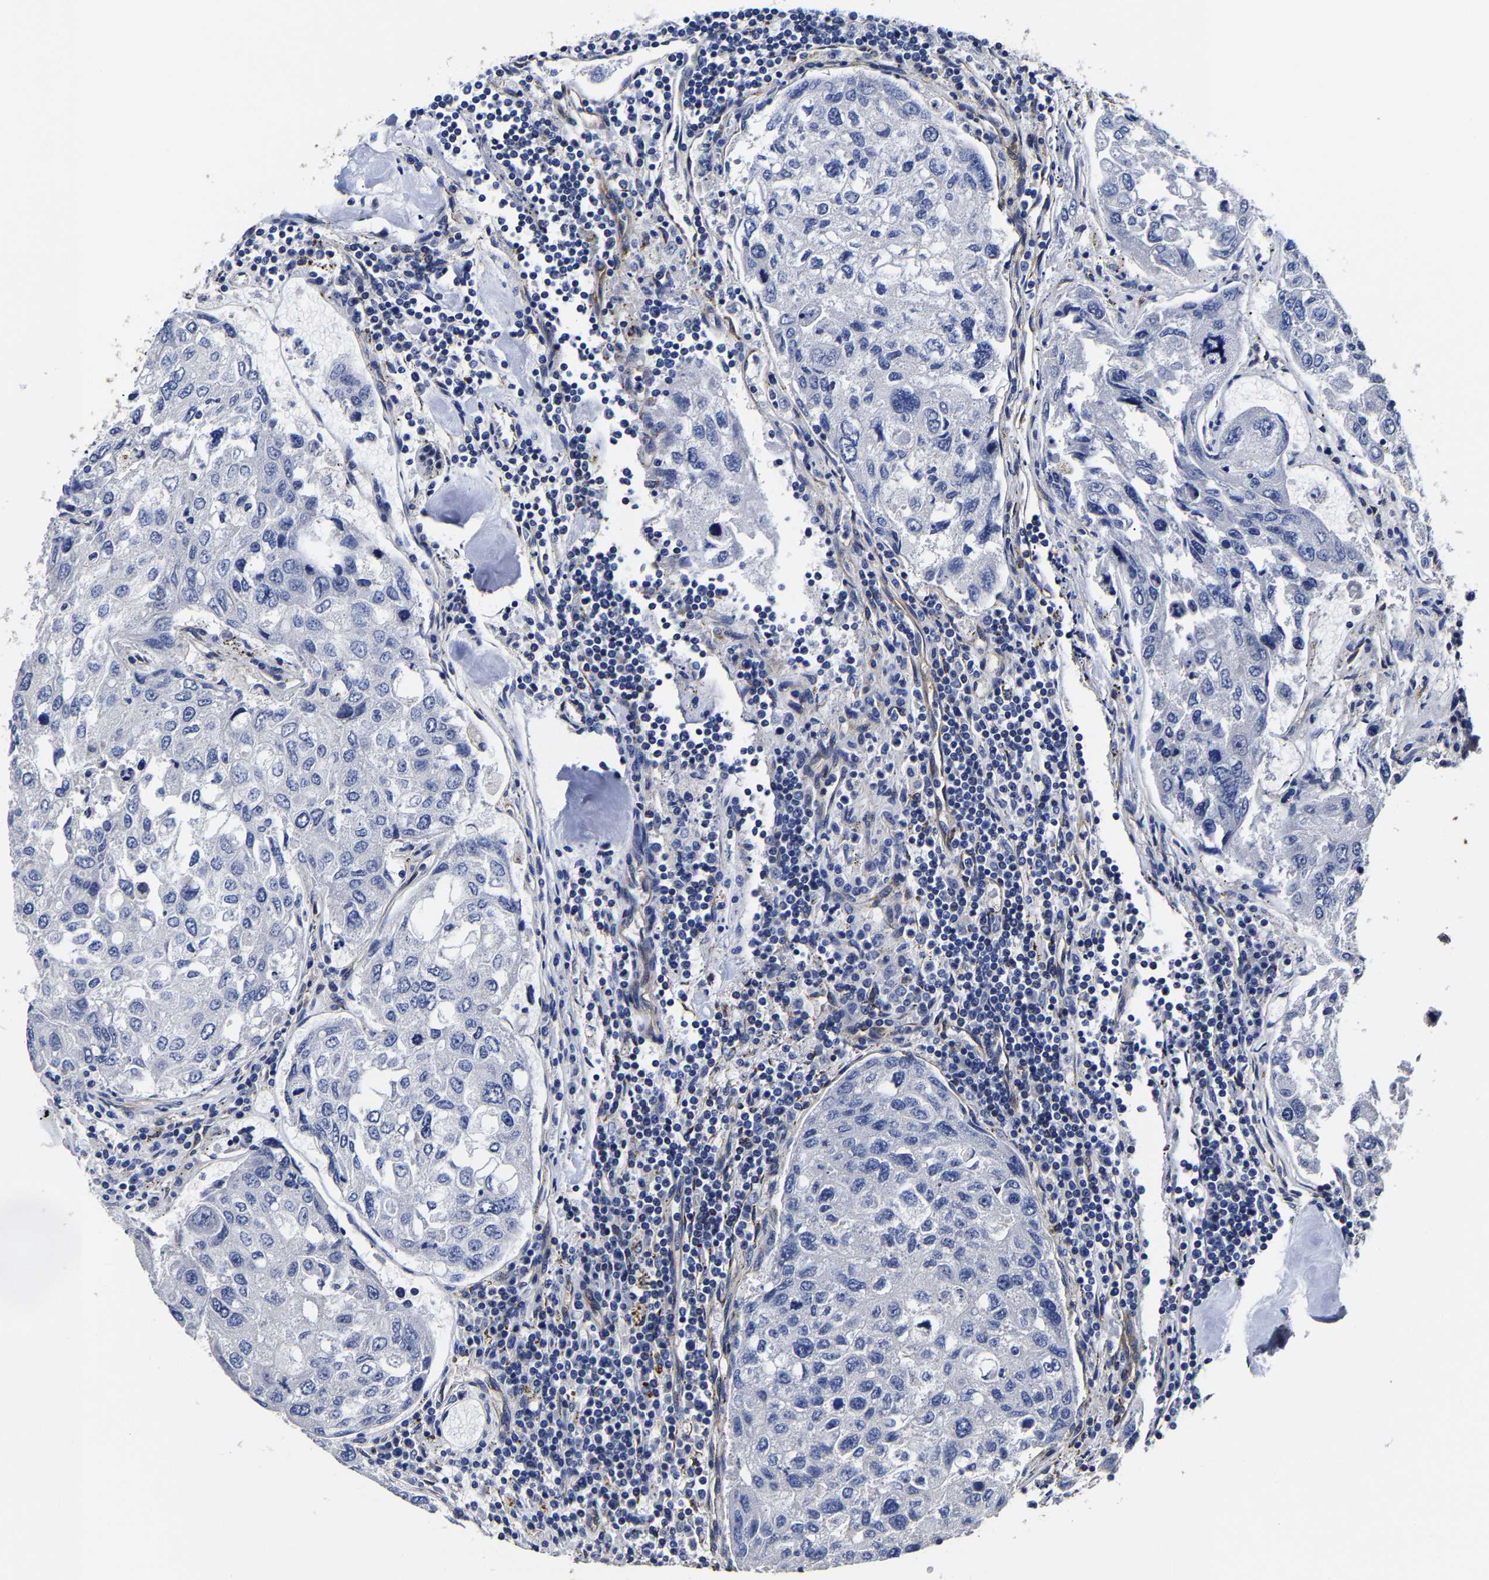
{"staining": {"intensity": "negative", "quantity": "none", "location": "none"}, "tissue": "urothelial cancer", "cell_type": "Tumor cells", "image_type": "cancer", "snomed": [{"axis": "morphology", "description": "Urothelial carcinoma, High grade"}, {"axis": "topography", "description": "Lymph node"}, {"axis": "topography", "description": "Urinary bladder"}], "caption": "Immunohistochemistry histopathology image of neoplastic tissue: human high-grade urothelial carcinoma stained with DAB shows no significant protein expression in tumor cells. (IHC, brightfield microscopy, high magnification).", "gene": "AASS", "patient": {"sex": "male", "age": 51}}